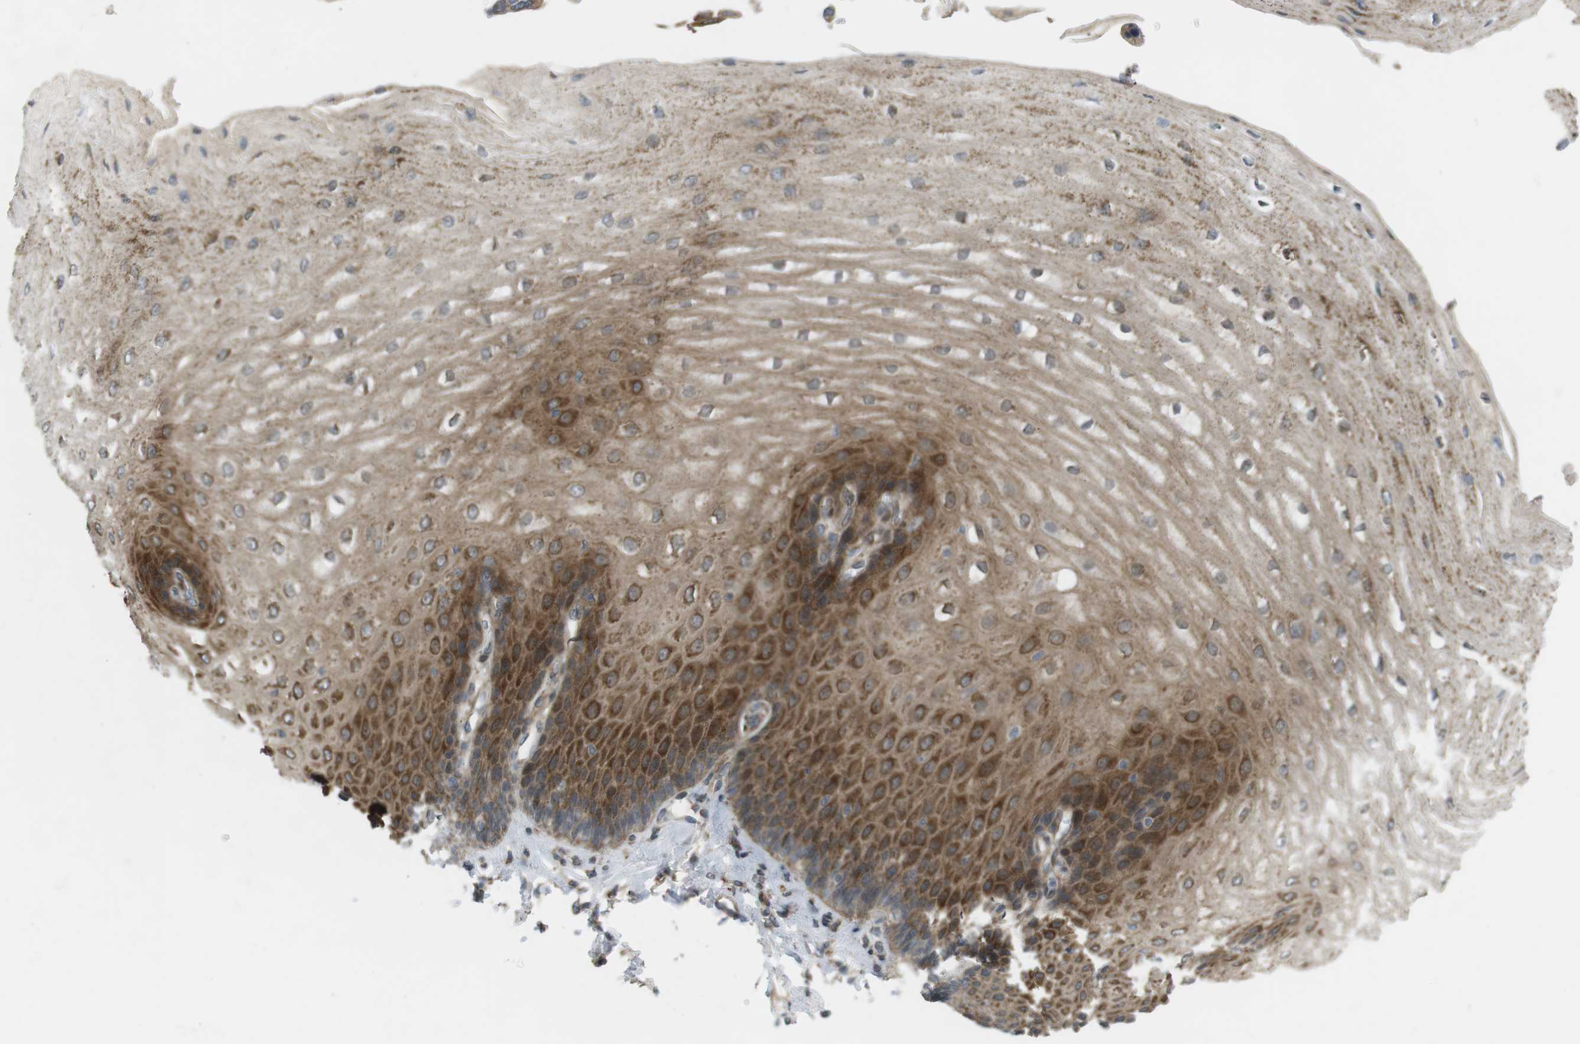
{"staining": {"intensity": "strong", "quantity": ">75%", "location": "cytoplasmic/membranous"}, "tissue": "esophagus", "cell_type": "Squamous epithelial cells", "image_type": "normal", "snomed": [{"axis": "morphology", "description": "Normal tissue, NOS"}, {"axis": "topography", "description": "Esophagus"}], "caption": "A high-resolution photomicrograph shows immunohistochemistry (IHC) staining of normal esophagus, which demonstrates strong cytoplasmic/membranous expression in approximately >75% of squamous epithelial cells.", "gene": "KANK2", "patient": {"sex": "male", "age": 54}}